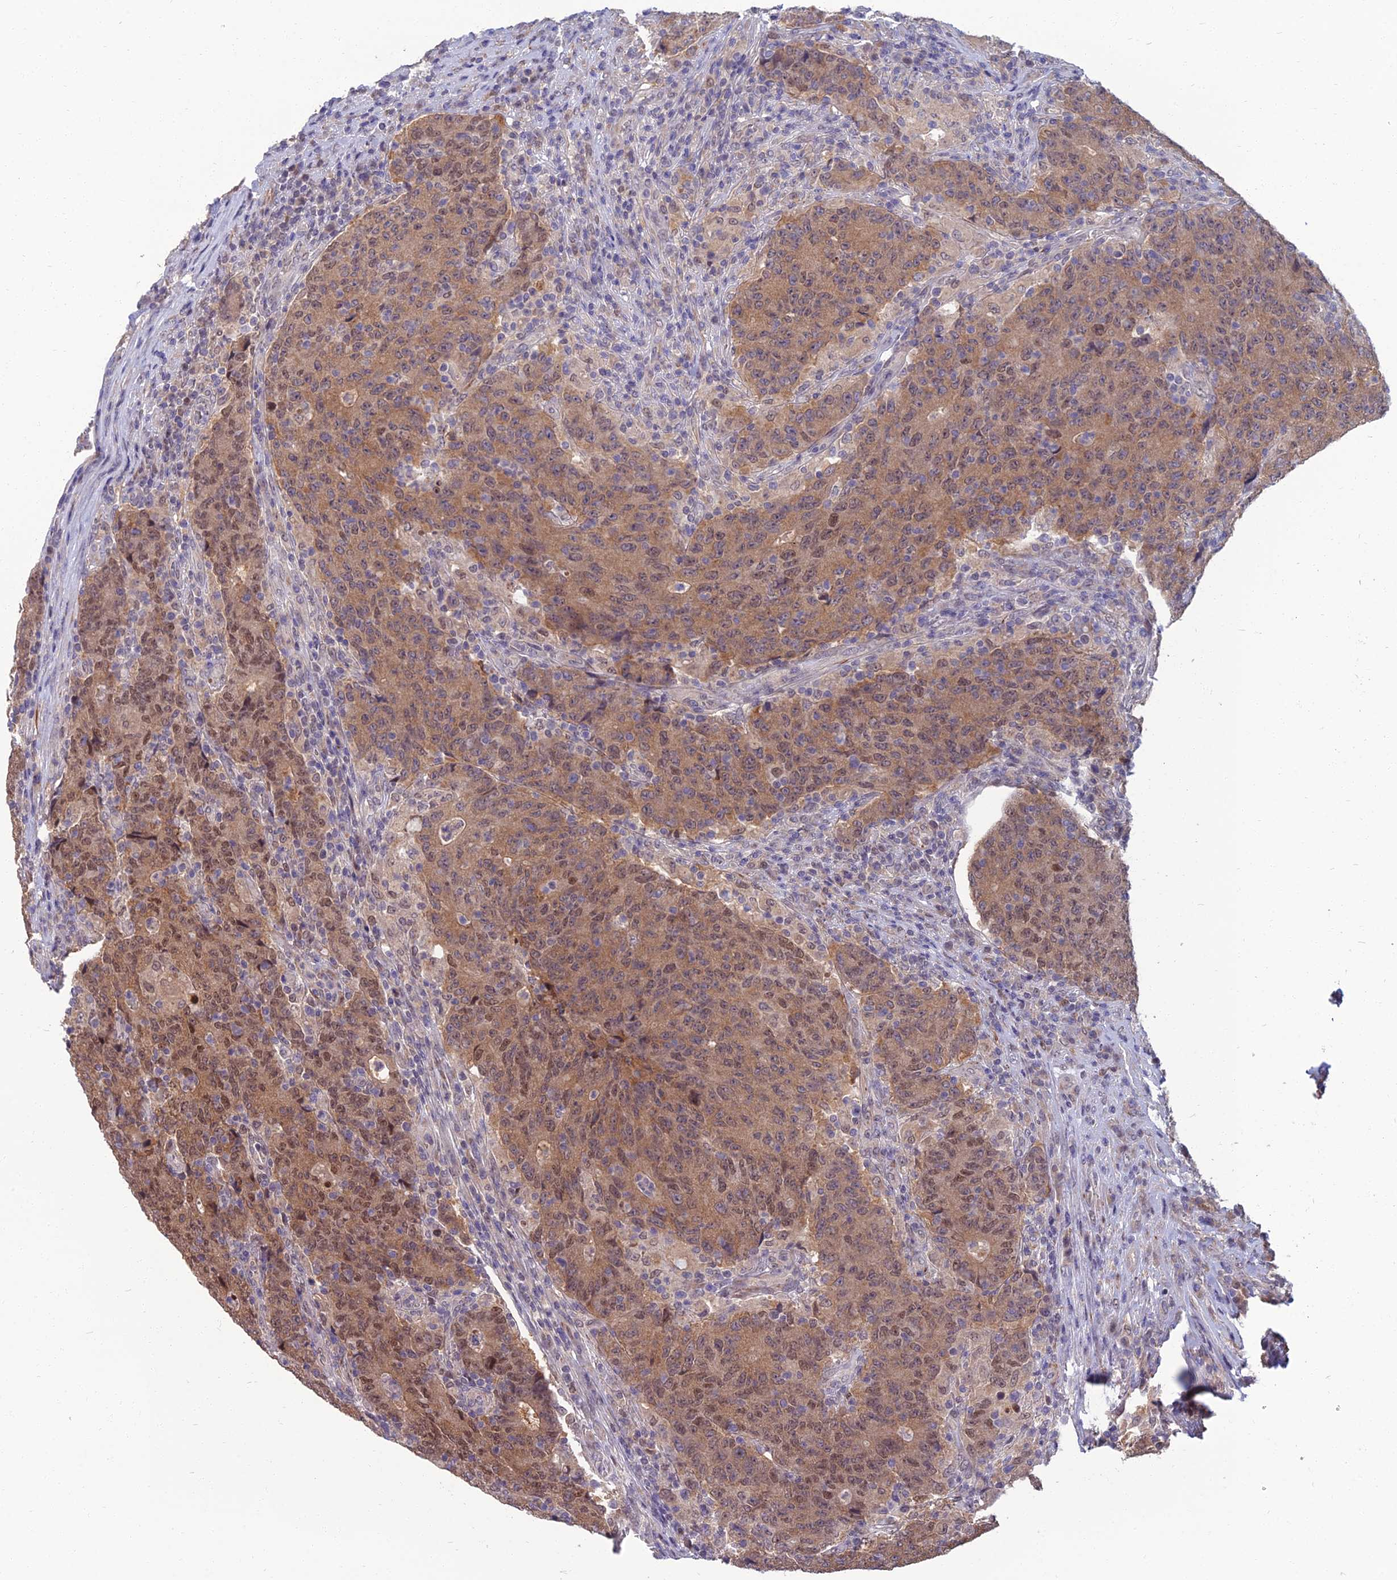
{"staining": {"intensity": "weak", "quantity": ">75%", "location": "cytoplasmic/membranous,nuclear"}, "tissue": "colorectal cancer", "cell_type": "Tumor cells", "image_type": "cancer", "snomed": [{"axis": "morphology", "description": "Adenocarcinoma, NOS"}, {"axis": "topography", "description": "Colon"}], "caption": "DAB immunohistochemical staining of colorectal cancer (adenocarcinoma) shows weak cytoplasmic/membranous and nuclear protein staining in approximately >75% of tumor cells. (DAB IHC with brightfield microscopy, high magnification).", "gene": "NR4A3", "patient": {"sex": "female", "age": 75}}